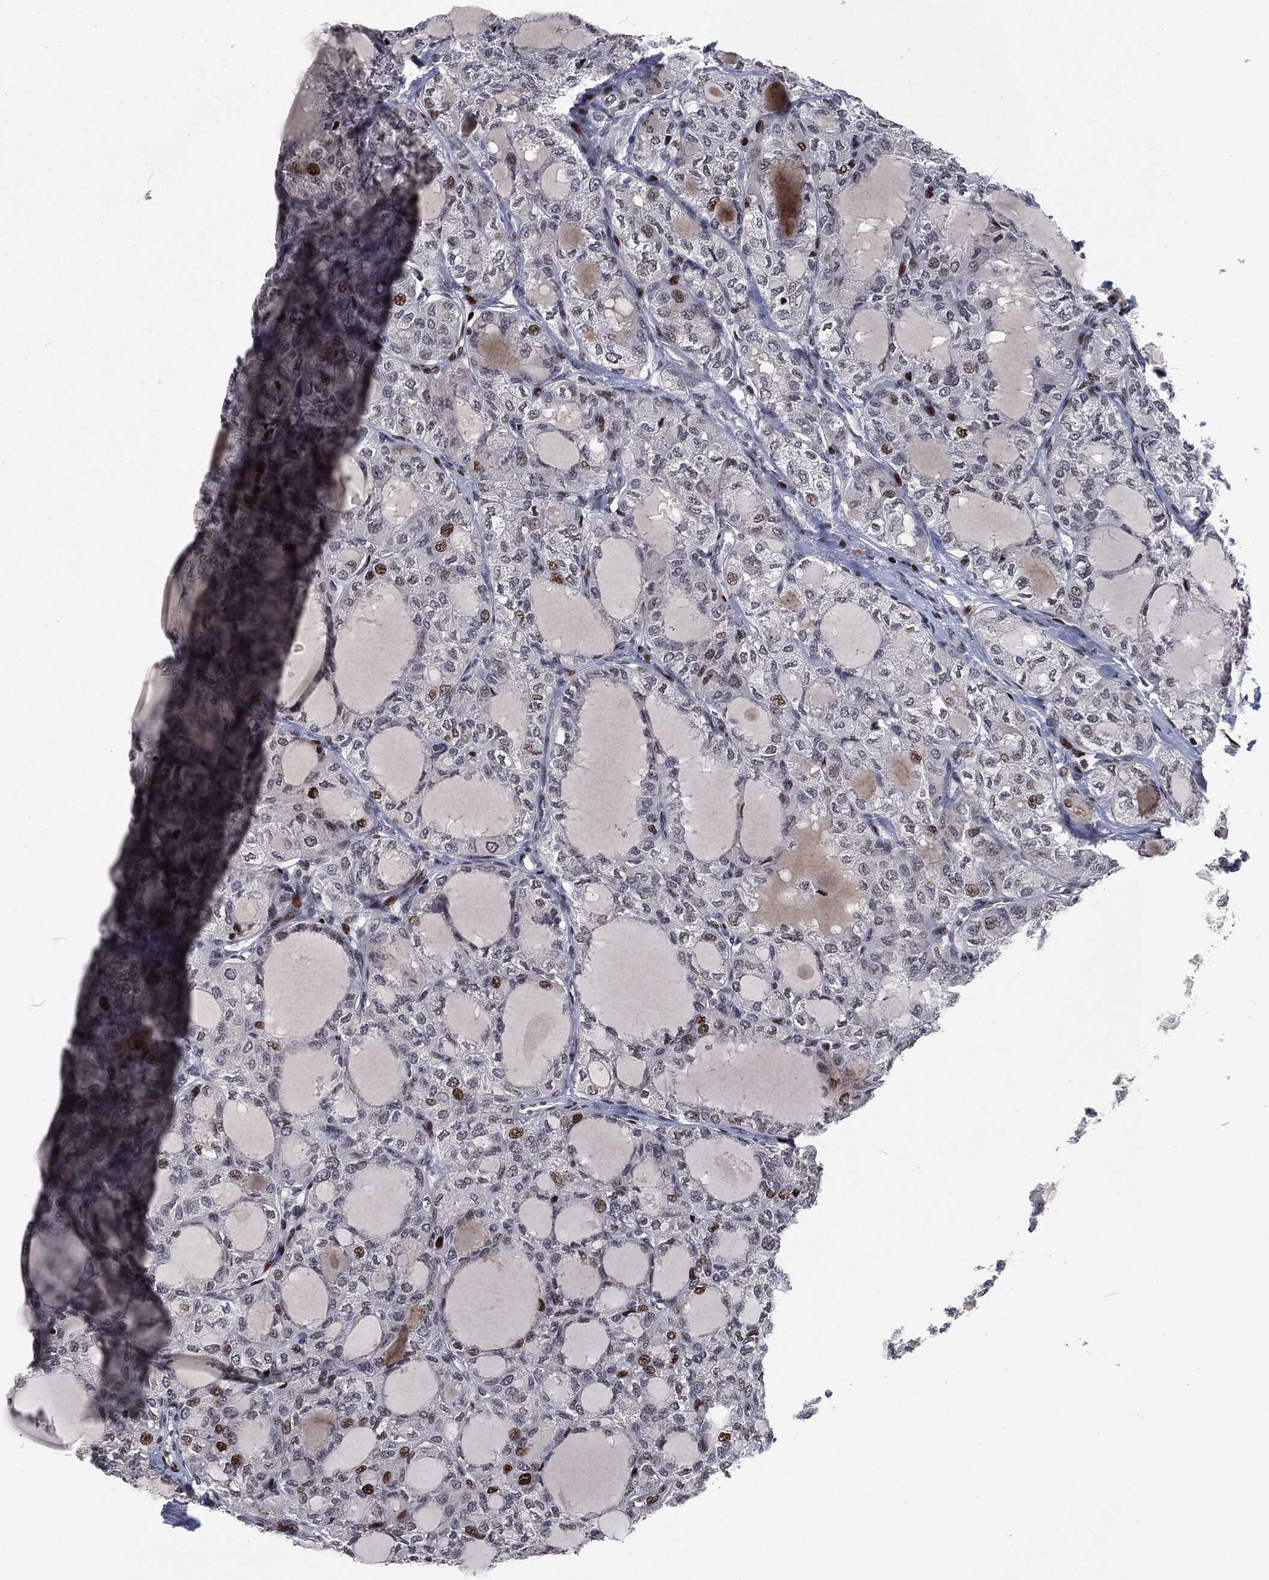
{"staining": {"intensity": "moderate", "quantity": "<25%", "location": "nuclear"}, "tissue": "thyroid cancer", "cell_type": "Tumor cells", "image_type": "cancer", "snomed": [{"axis": "morphology", "description": "Follicular adenoma carcinoma, NOS"}, {"axis": "topography", "description": "Thyroid gland"}], "caption": "Protein expression analysis of human follicular adenoma carcinoma (thyroid) reveals moderate nuclear staining in approximately <25% of tumor cells.", "gene": "EGFR", "patient": {"sex": "male", "age": 75}}